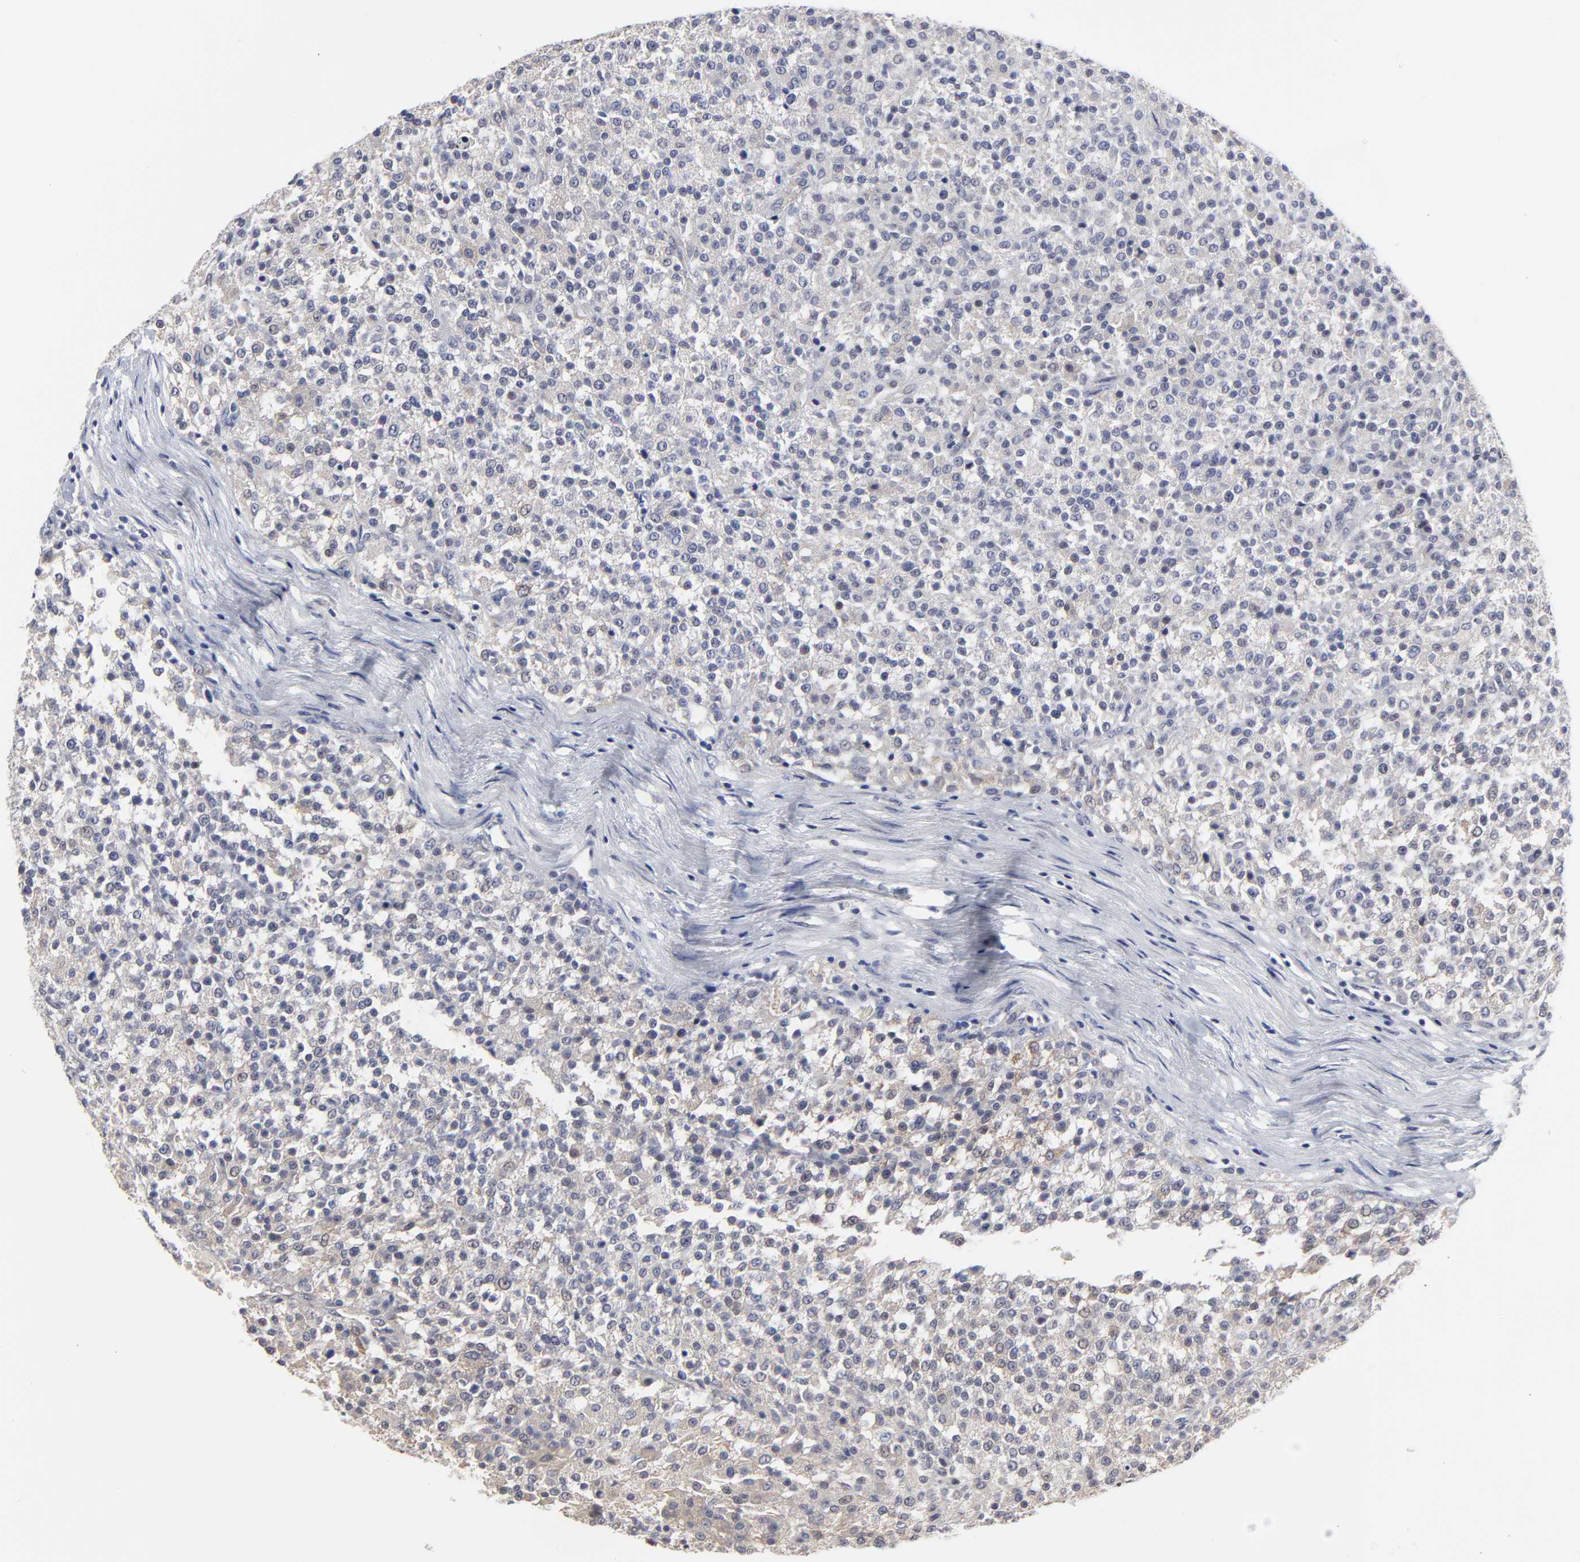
{"staining": {"intensity": "weak", "quantity": "25%-75%", "location": "cytoplasmic/membranous"}, "tissue": "testis cancer", "cell_type": "Tumor cells", "image_type": "cancer", "snomed": [{"axis": "morphology", "description": "Seminoma, NOS"}, {"axis": "topography", "description": "Testis"}], "caption": "Immunohistochemistry (IHC) photomicrograph of human testis cancer stained for a protein (brown), which shows low levels of weak cytoplasmic/membranous positivity in approximately 25%-75% of tumor cells.", "gene": "MAGEA10", "patient": {"sex": "male", "age": 59}}